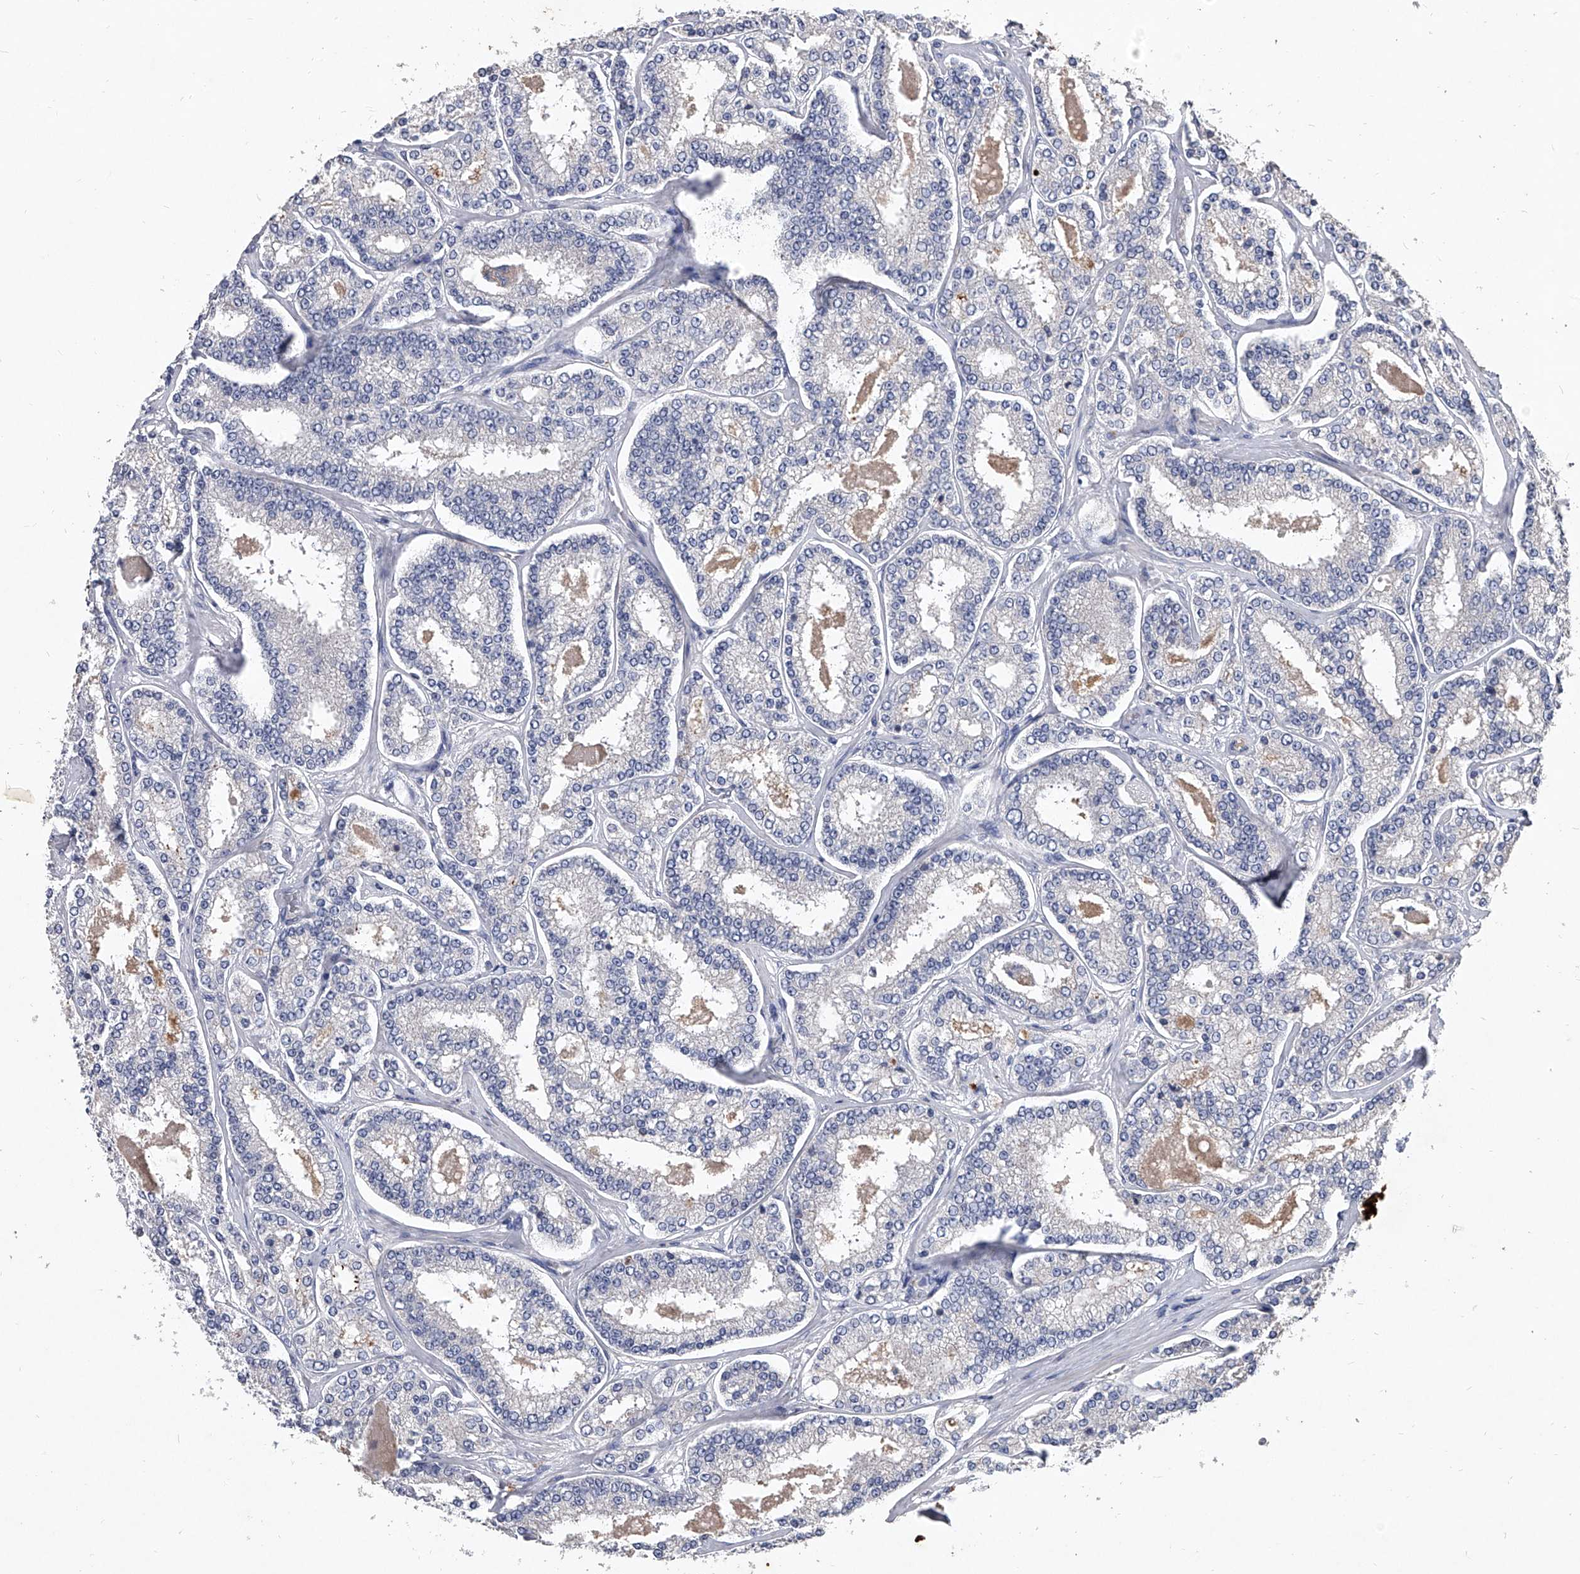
{"staining": {"intensity": "negative", "quantity": "none", "location": "none"}, "tissue": "prostate cancer", "cell_type": "Tumor cells", "image_type": "cancer", "snomed": [{"axis": "morphology", "description": "Normal tissue, NOS"}, {"axis": "morphology", "description": "Adenocarcinoma, High grade"}, {"axis": "topography", "description": "Prostate"}], "caption": "Histopathology image shows no protein expression in tumor cells of prostate cancer tissue.", "gene": "C5", "patient": {"sex": "male", "age": 83}}